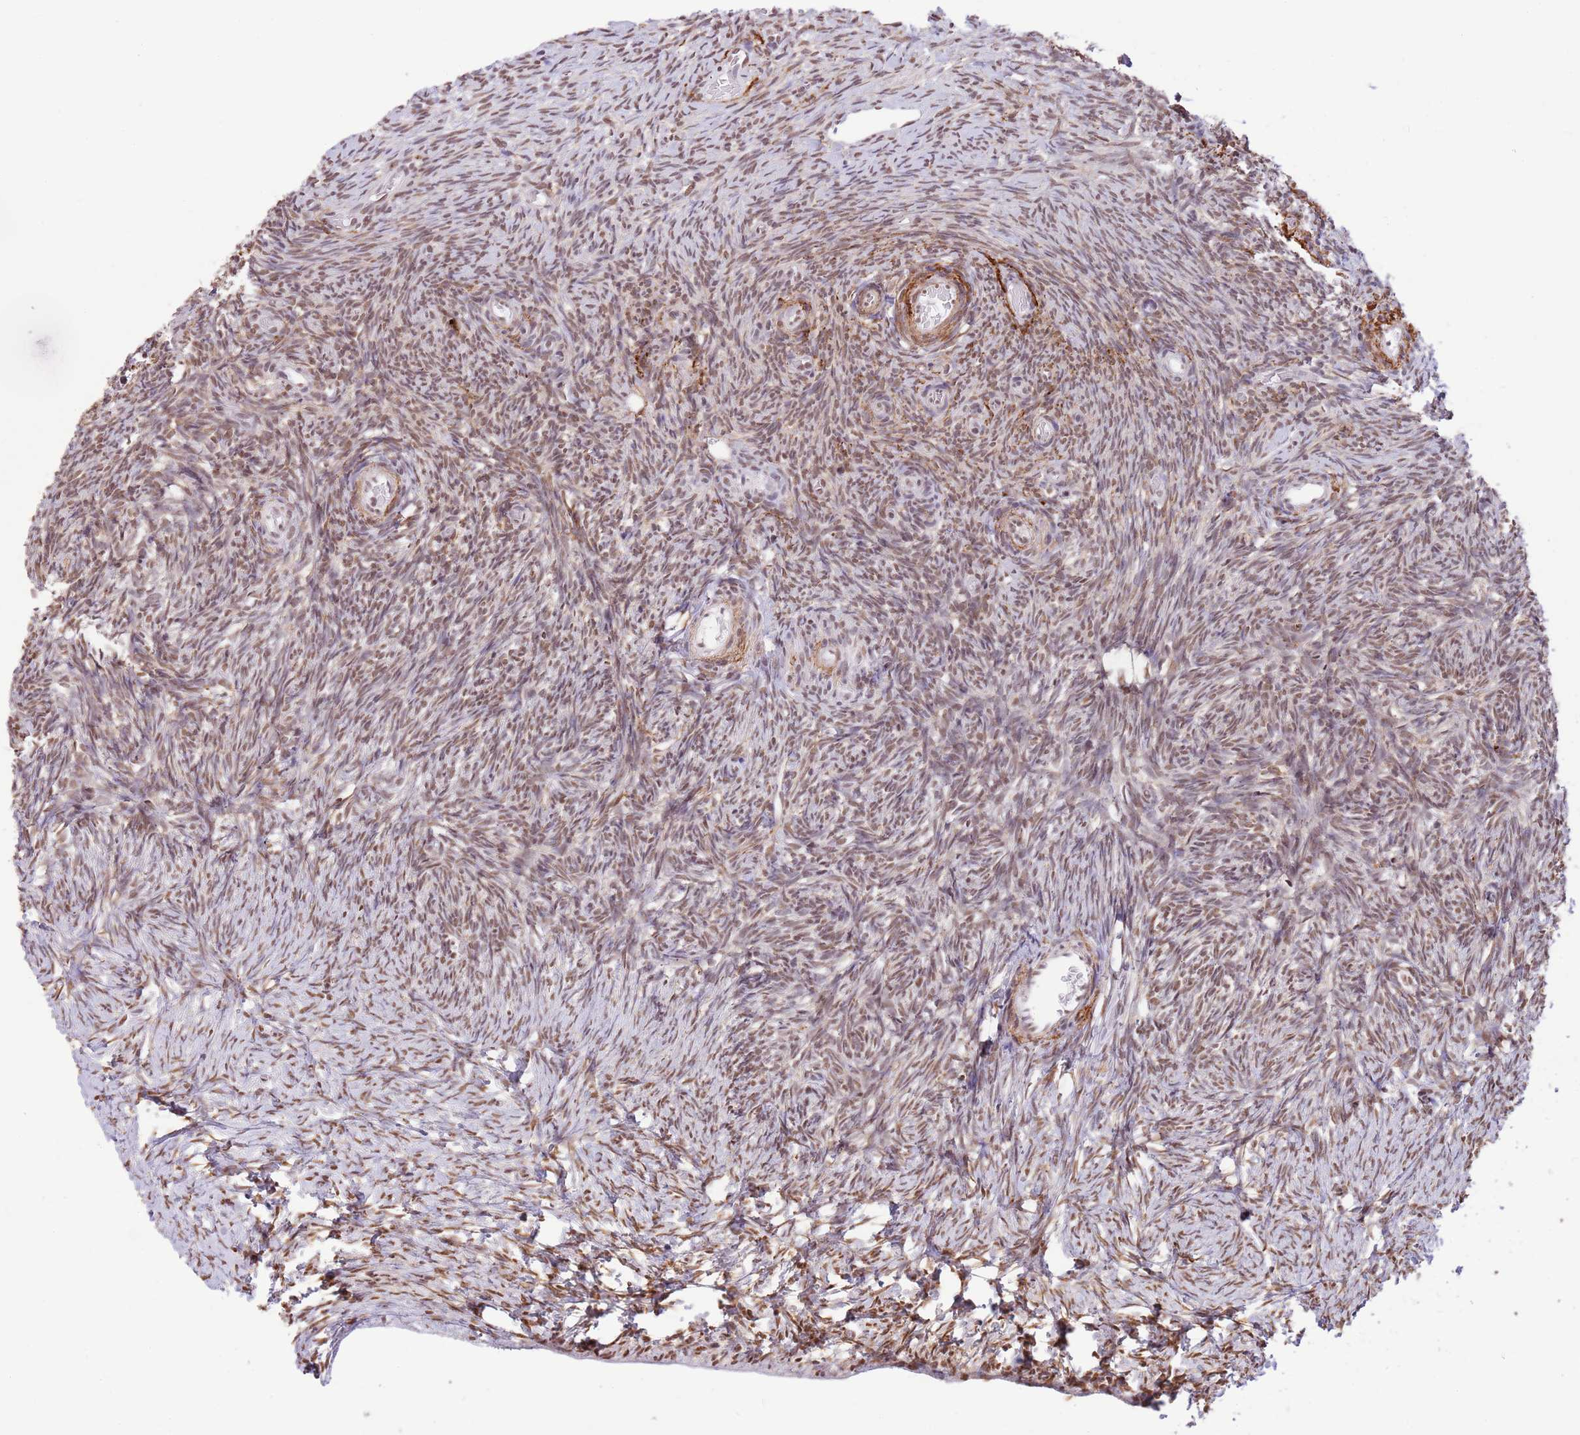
{"staining": {"intensity": "moderate", "quantity": ">75%", "location": "nuclear"}, "tissue": "ovary", "cell_type": "Ovarian stroma cells", "image_type": "normal", "snomed": [{"axis": "morphology", "description": "Normal tissue, NOS"}, {"axis": "topography", "description": "Ovary"}], "caption": "Immunohistochemical staining of benign ovary shows medium levels of moderate nuclear expression in approximately >75% of ovarian stroma cells.", "gene": "TRIM32", "patient": {"sex": "female", "age": 39}}